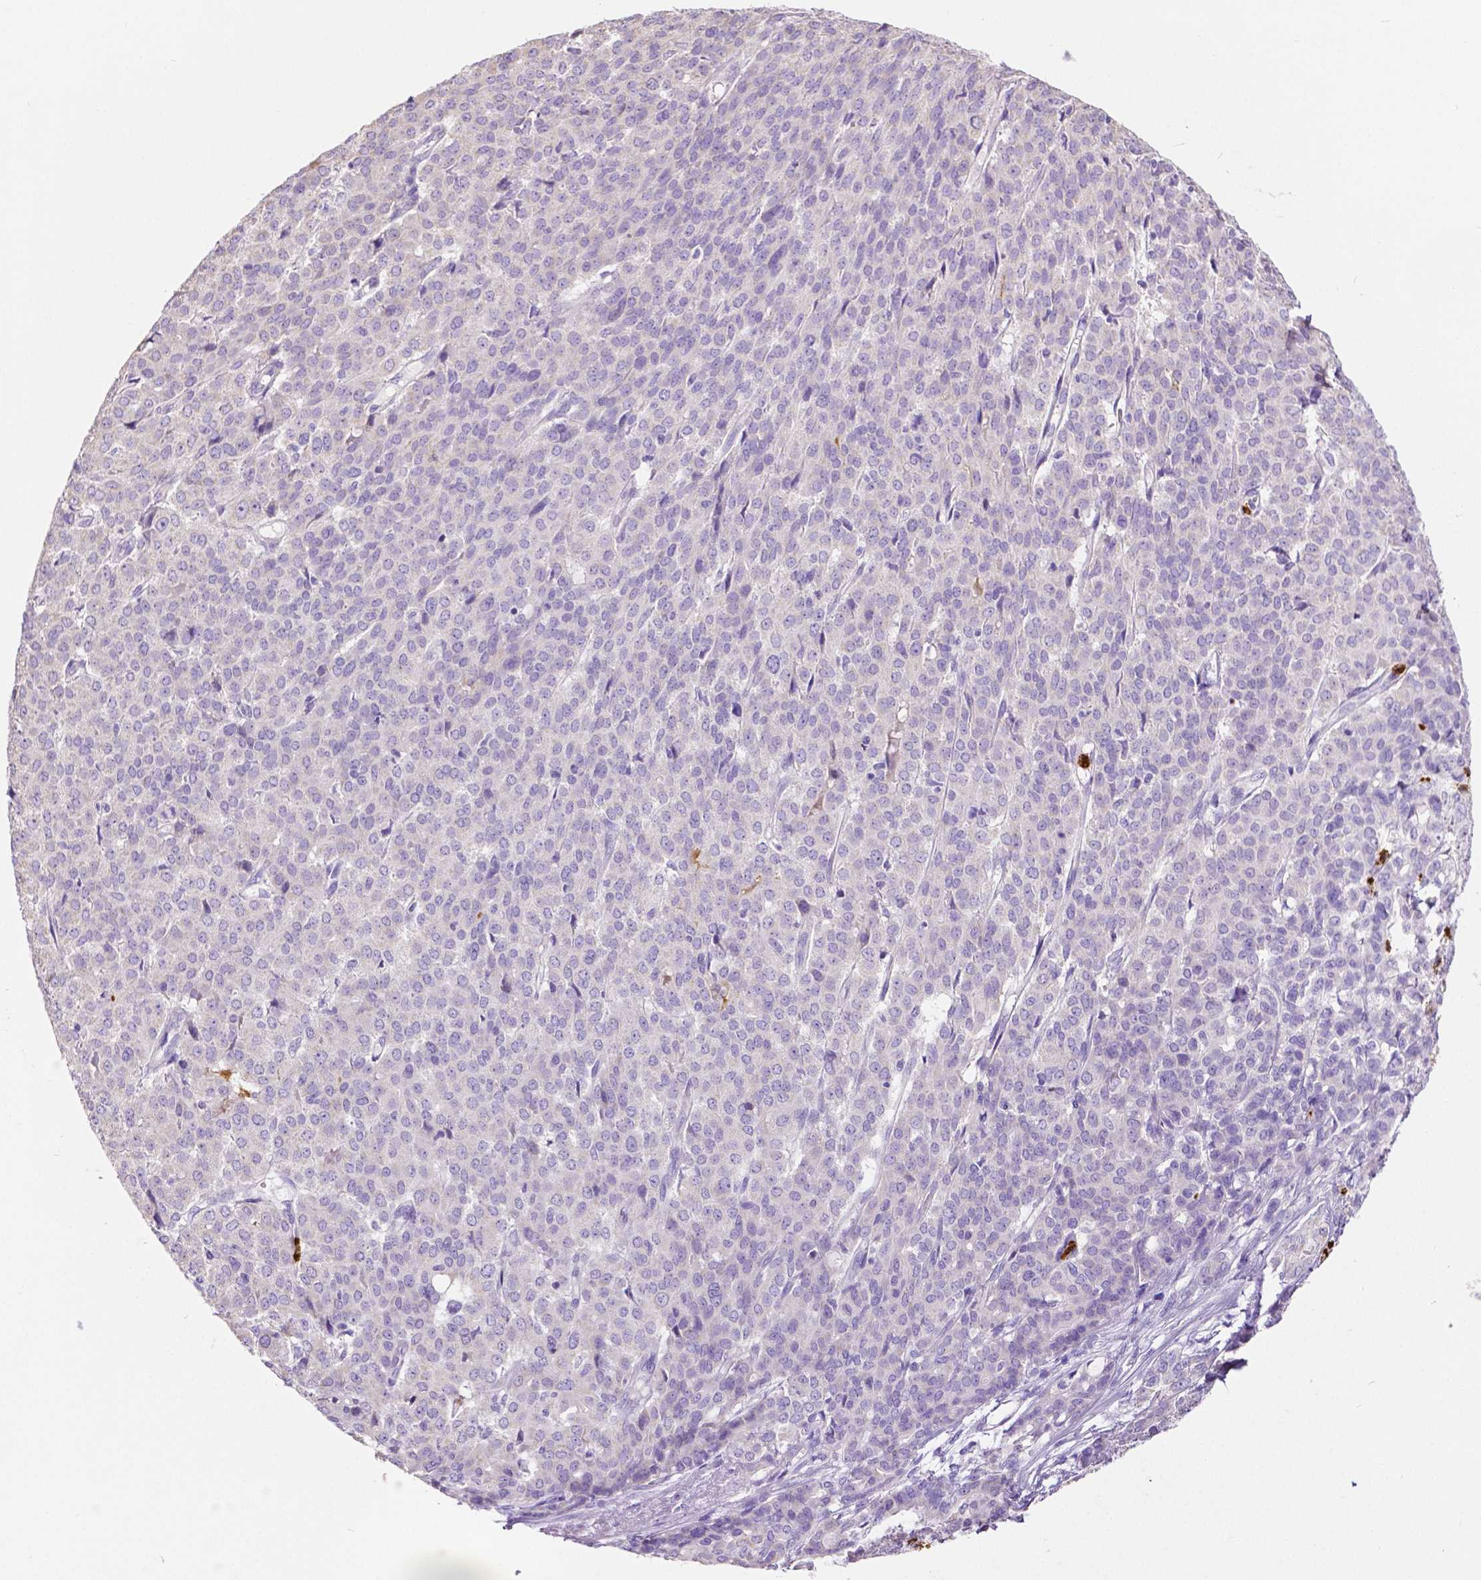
{"staining": {"intensity": "negative", "quantity": "none", "location": "none"}, "tissue": "liver cancer", "cell_type": "Tumor cells", "image_type": "cancer", "snomed": [{"axis": "morphology", "description": "Cholangiocarcinoma"}, {"axis": "topography", "description": "Liver"}], "caption": "Tumor cells show no significant expression in cholangiocarcinoma (liver).", "gene": "MMP9", "patient": {"sex": "female", "age": 47}}